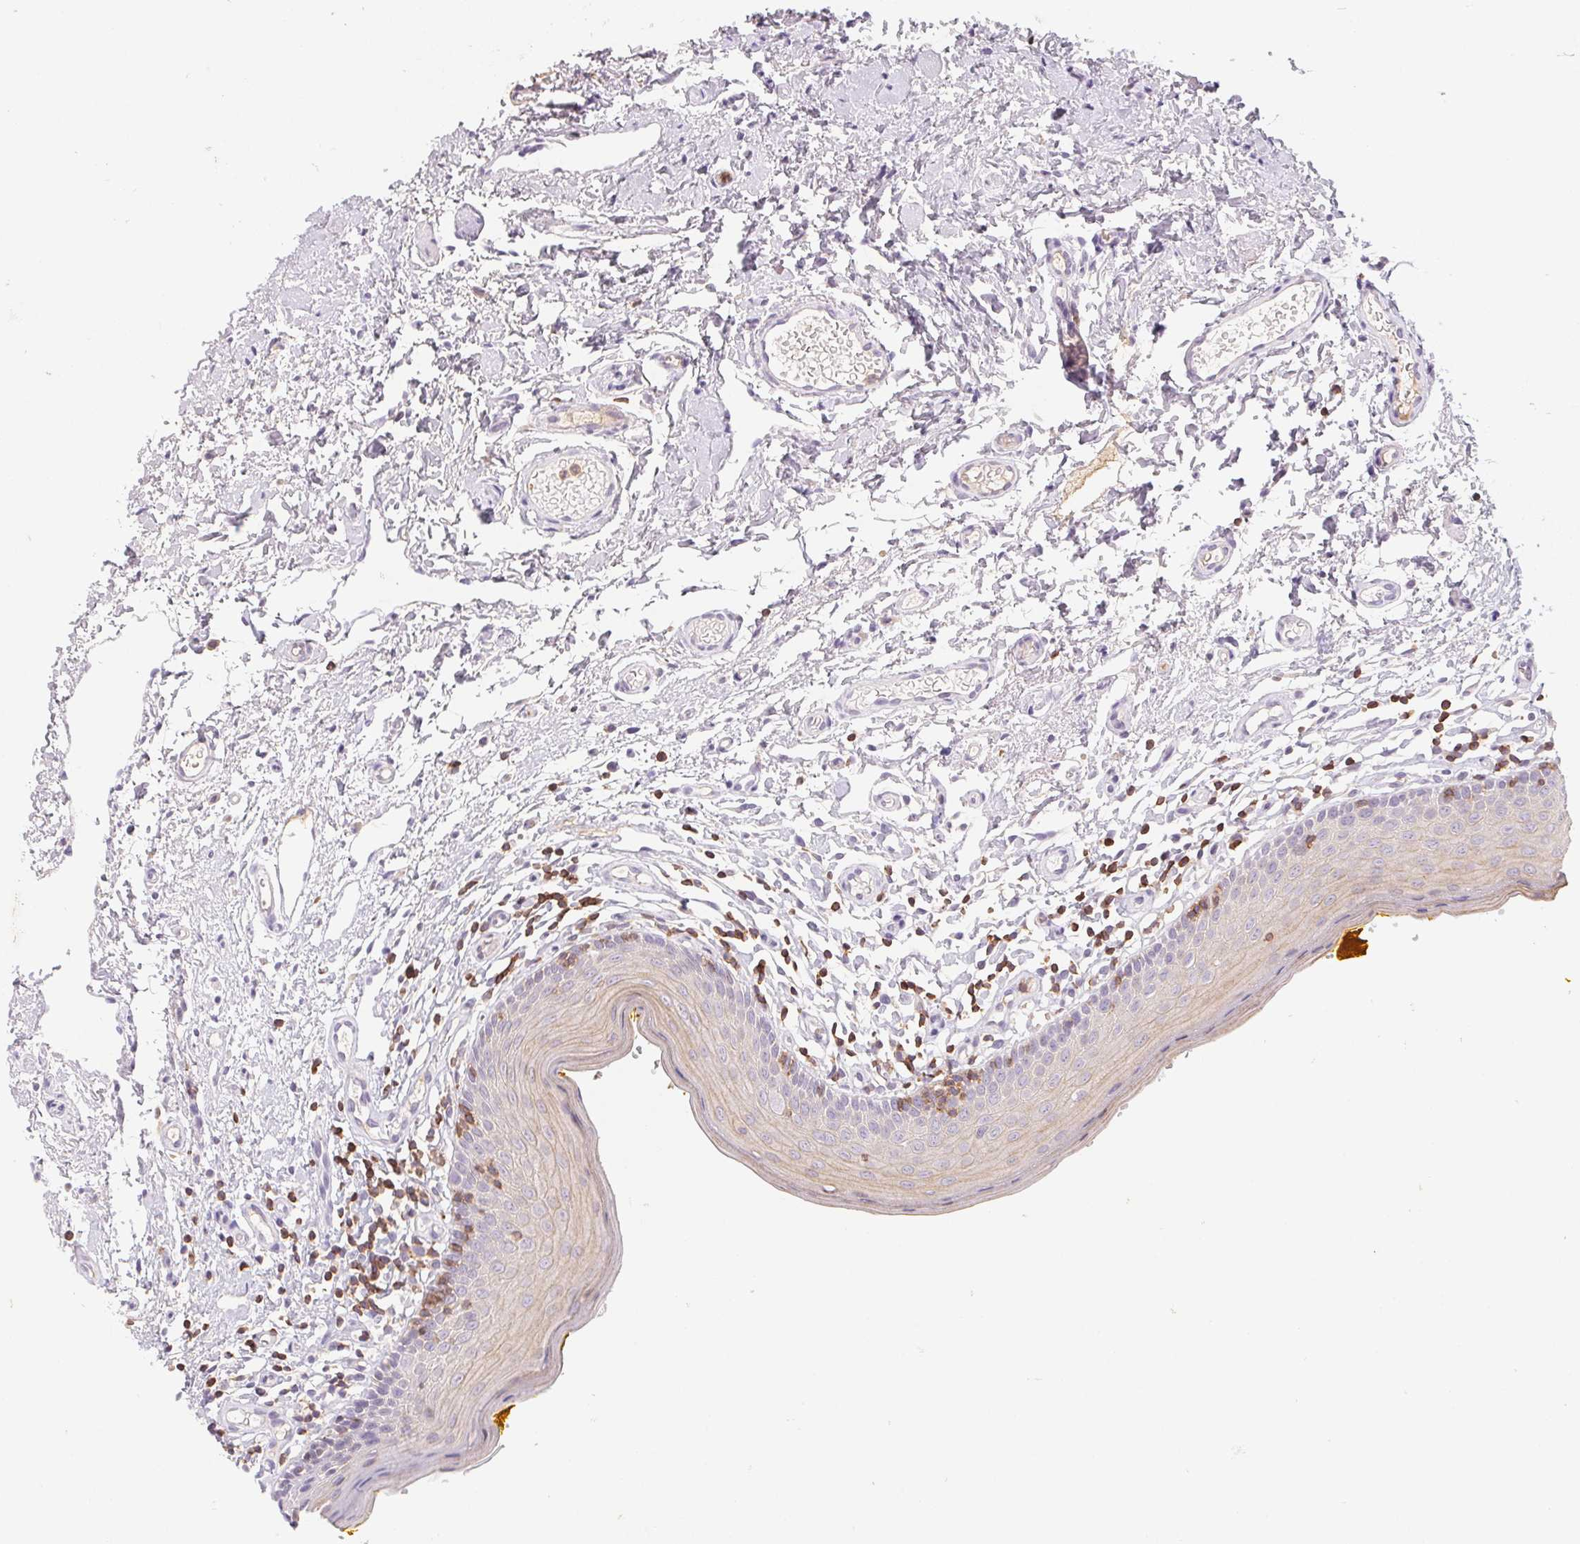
{"staining": {"intensity": "negative", "quantity": "none", "location": "none"}, "tissue": "oral mucosa", "cell_type": "Squamous epithelial cells", "image_type": "normal", "snomed": [{"axis": "morphology", "description": "Normal tissue, NOS"}, {"axis": "topography", "description": "Oral tissue"}, {"axis": "topography", "description": "Tounge, NOS"}], "caption": "An image of oral mucosa stained for a protein displays no brown staining in squamous epithelial cells.", "gene": "KIF26A", "patient": {"sex": "female", "age": 58}}